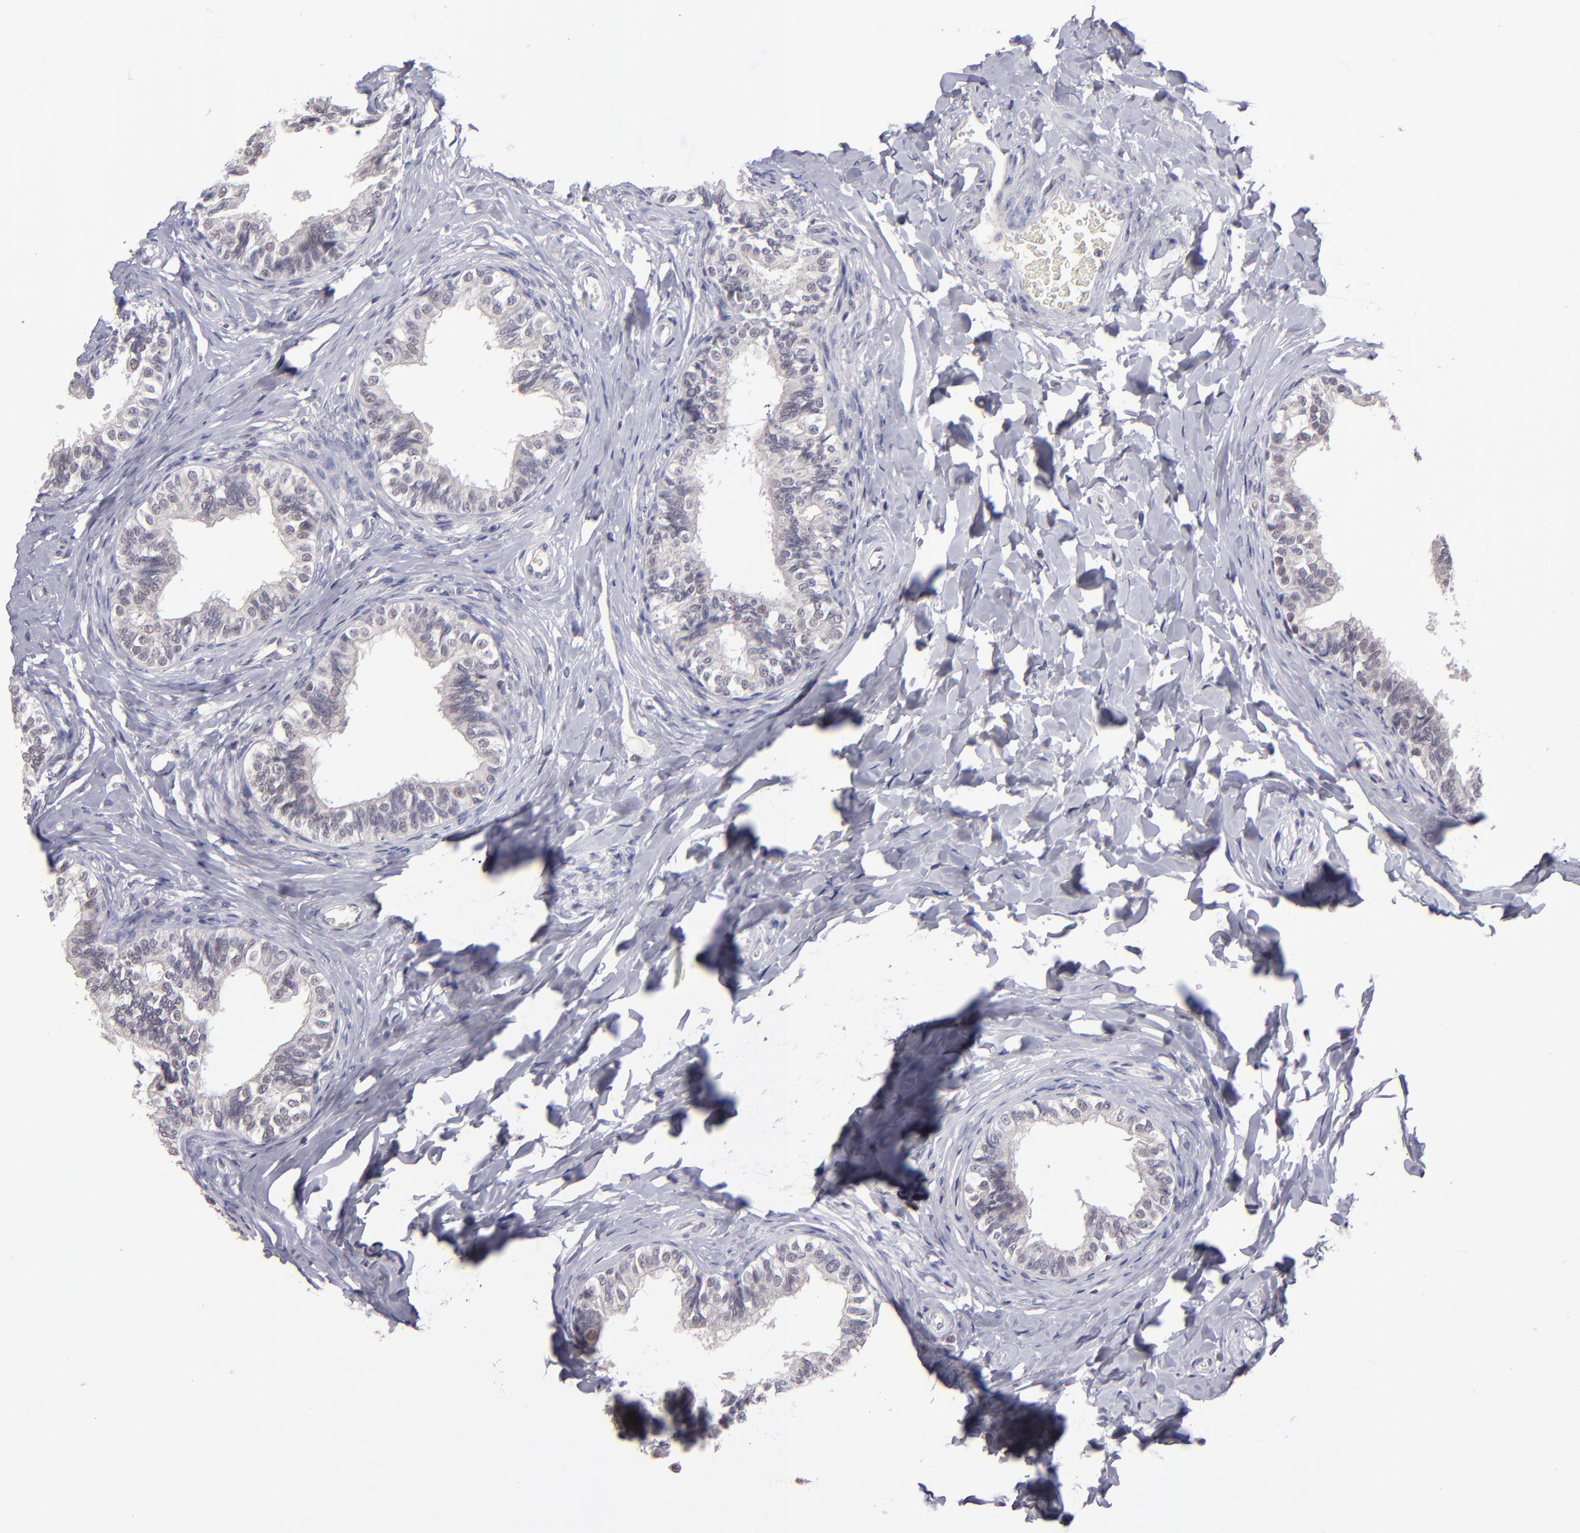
{"staining": {"intensity": "weak", "quantity": "25%-75%", "location": "cytoplasmic/membranous,nuclear"}, "tissue": "epididymis", "cell_type": "Glandular cells", "image_type": "normal", "snomed": [{"axis": "morphology", "description": "Normal tissue, NOS"}, {"axis": "topography", "description": "Soft tissue"}, {"axis": "topography", "description": "Epididymis"}], "caption": "Immunohistochemical staining of unremarkable human epididymis shows low levels of weak cytoplasmic/membranous,nuclear expression in approximately 25%-75% of glandular cells.", "gene": "OTUB2", "patient": {"sex": "male", "age": 26}}